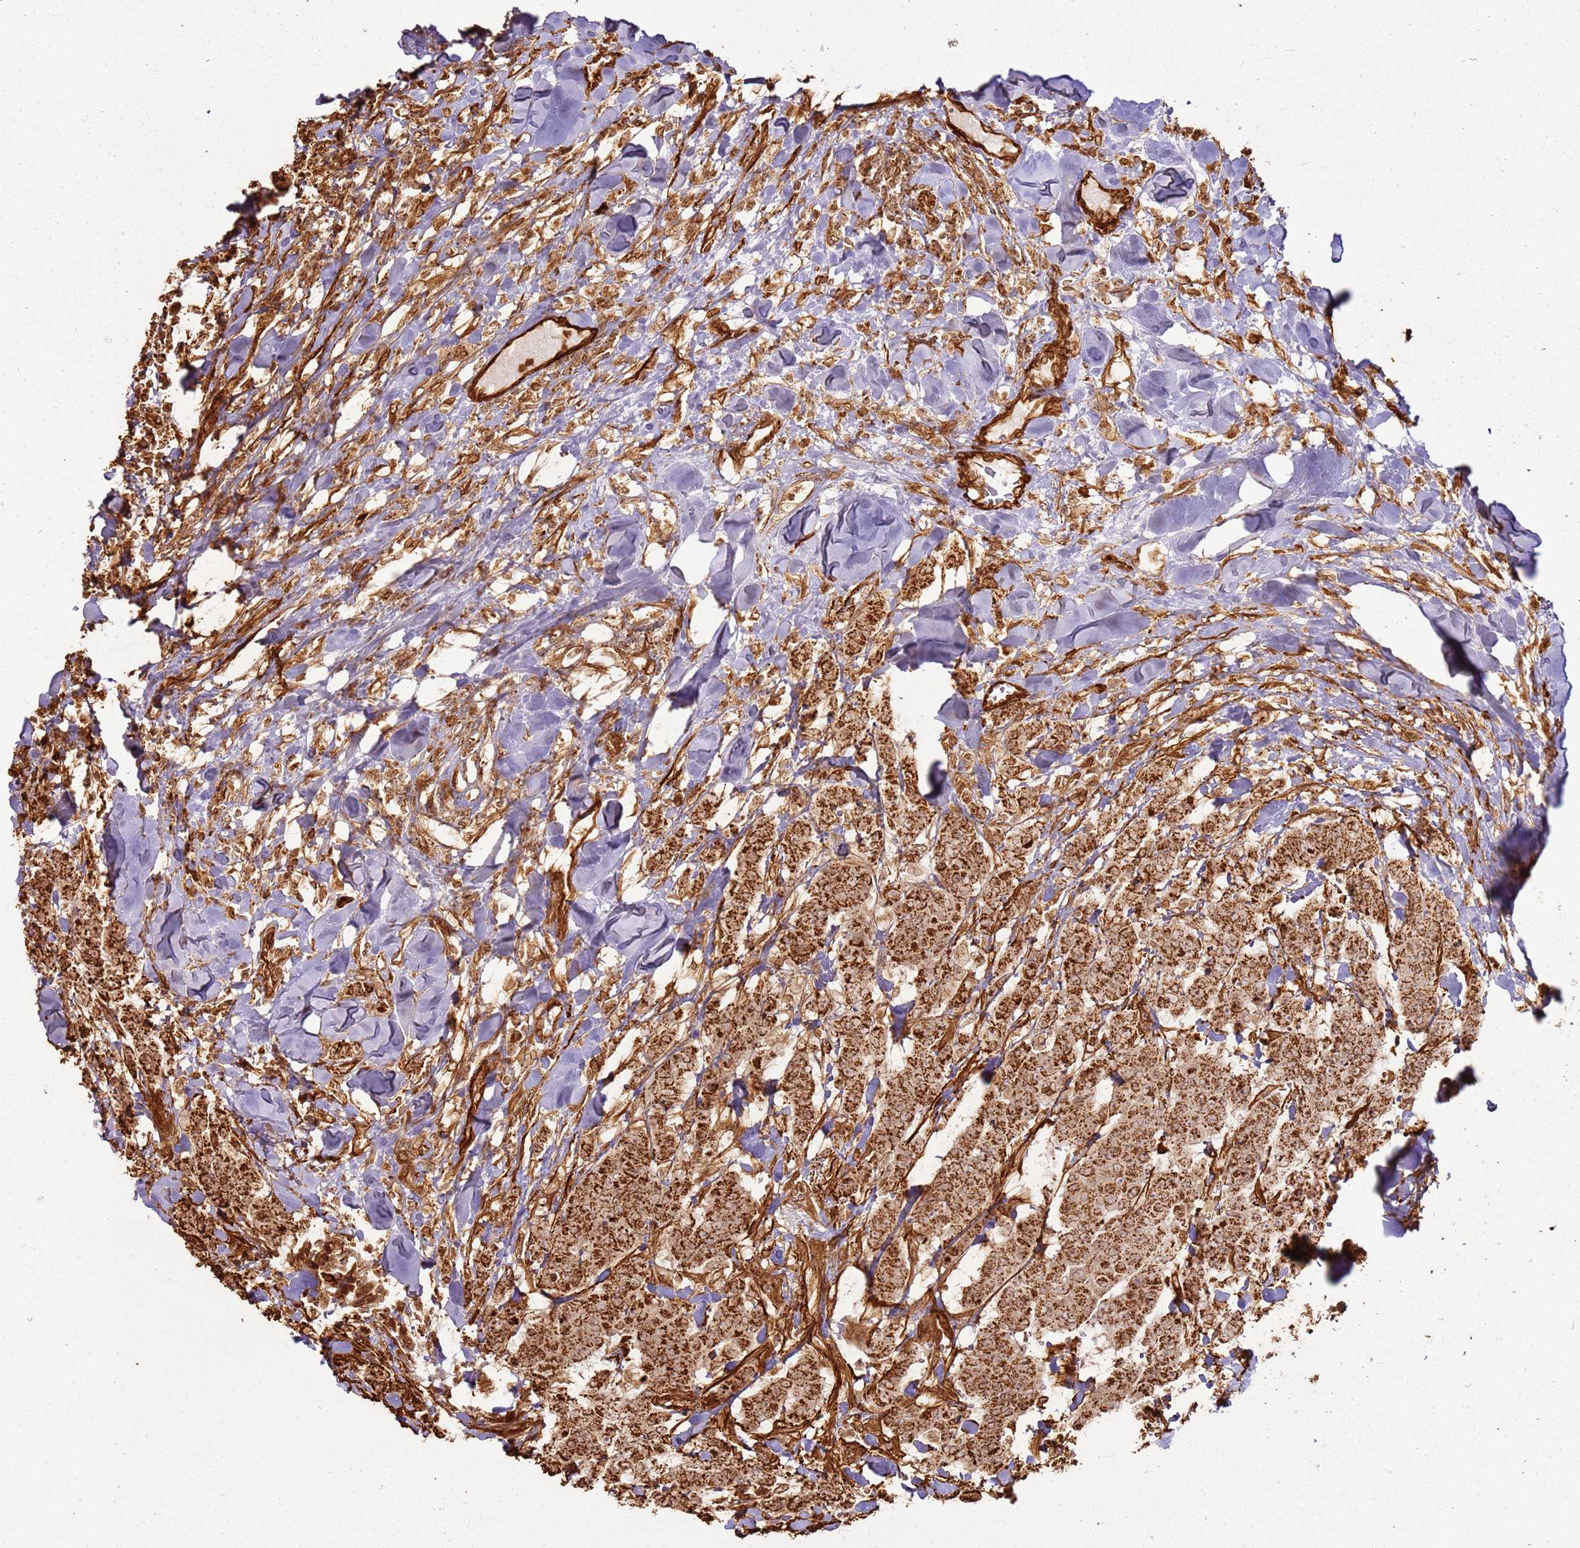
{"staining": {"intensity": "strong", "quantity": ">75%", "location": "cytoplasmic/membranous"}, "tissue": "breast cancer", "cell_type": "Tumor cells", "image_type": "cancer", "snomed": [{"axis": "morphology", "description": "Duct carcinoma"}, {"axis": "topography", "description": "Breast"}], "caption": "This is an image of IHC staining of breast infiltrating ductal carcinoma, which shows strong expression in the cytoplasmic/membranous of tumor cells.", "gene": "DDX59", "patient": {"sex": "female", "age": 40}}